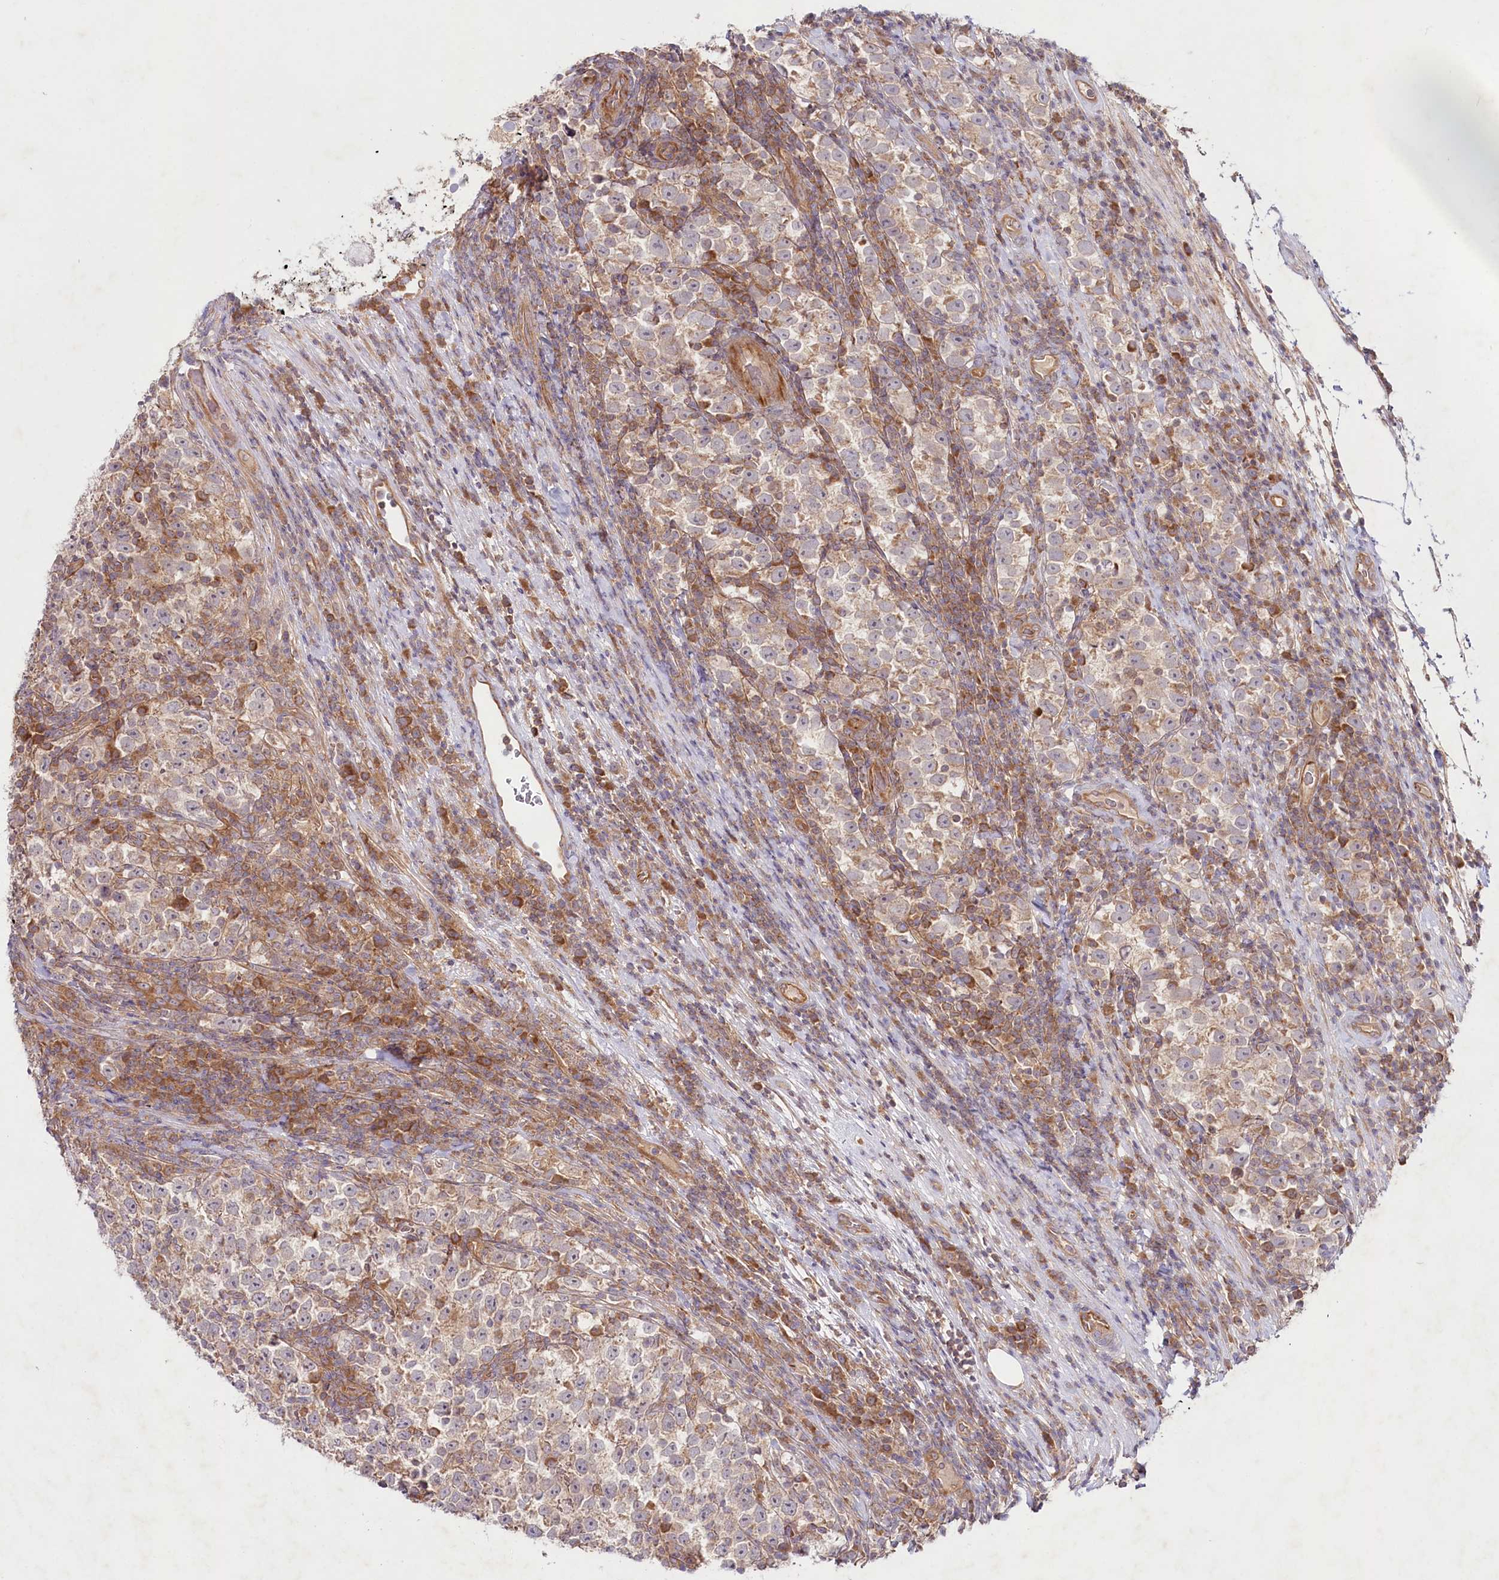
{"staining": {"intensity": "weak", "quantity": "25%-75%", "location": "cytoplasmic/membranous"}, "tissue": "testis cancer", "cell_type": "Tumor cells", "image_type": "cancer", "snomed": [{"axis": "morphology", "description": "Normal tissue, NOS"}, {"axis": "morphology", "description": "Seminoma, NOS"}, {"axis": "topography", "description": "Testis"}], "caption": "This is a histology image of immunohistochemistry (IHC) staining of seminoma (testis), which shows weak staining in the cytoplasmic/membranous of tumor cells.", "gene": "TNIP1", "patient": {"sex": "male", "age": 43}}